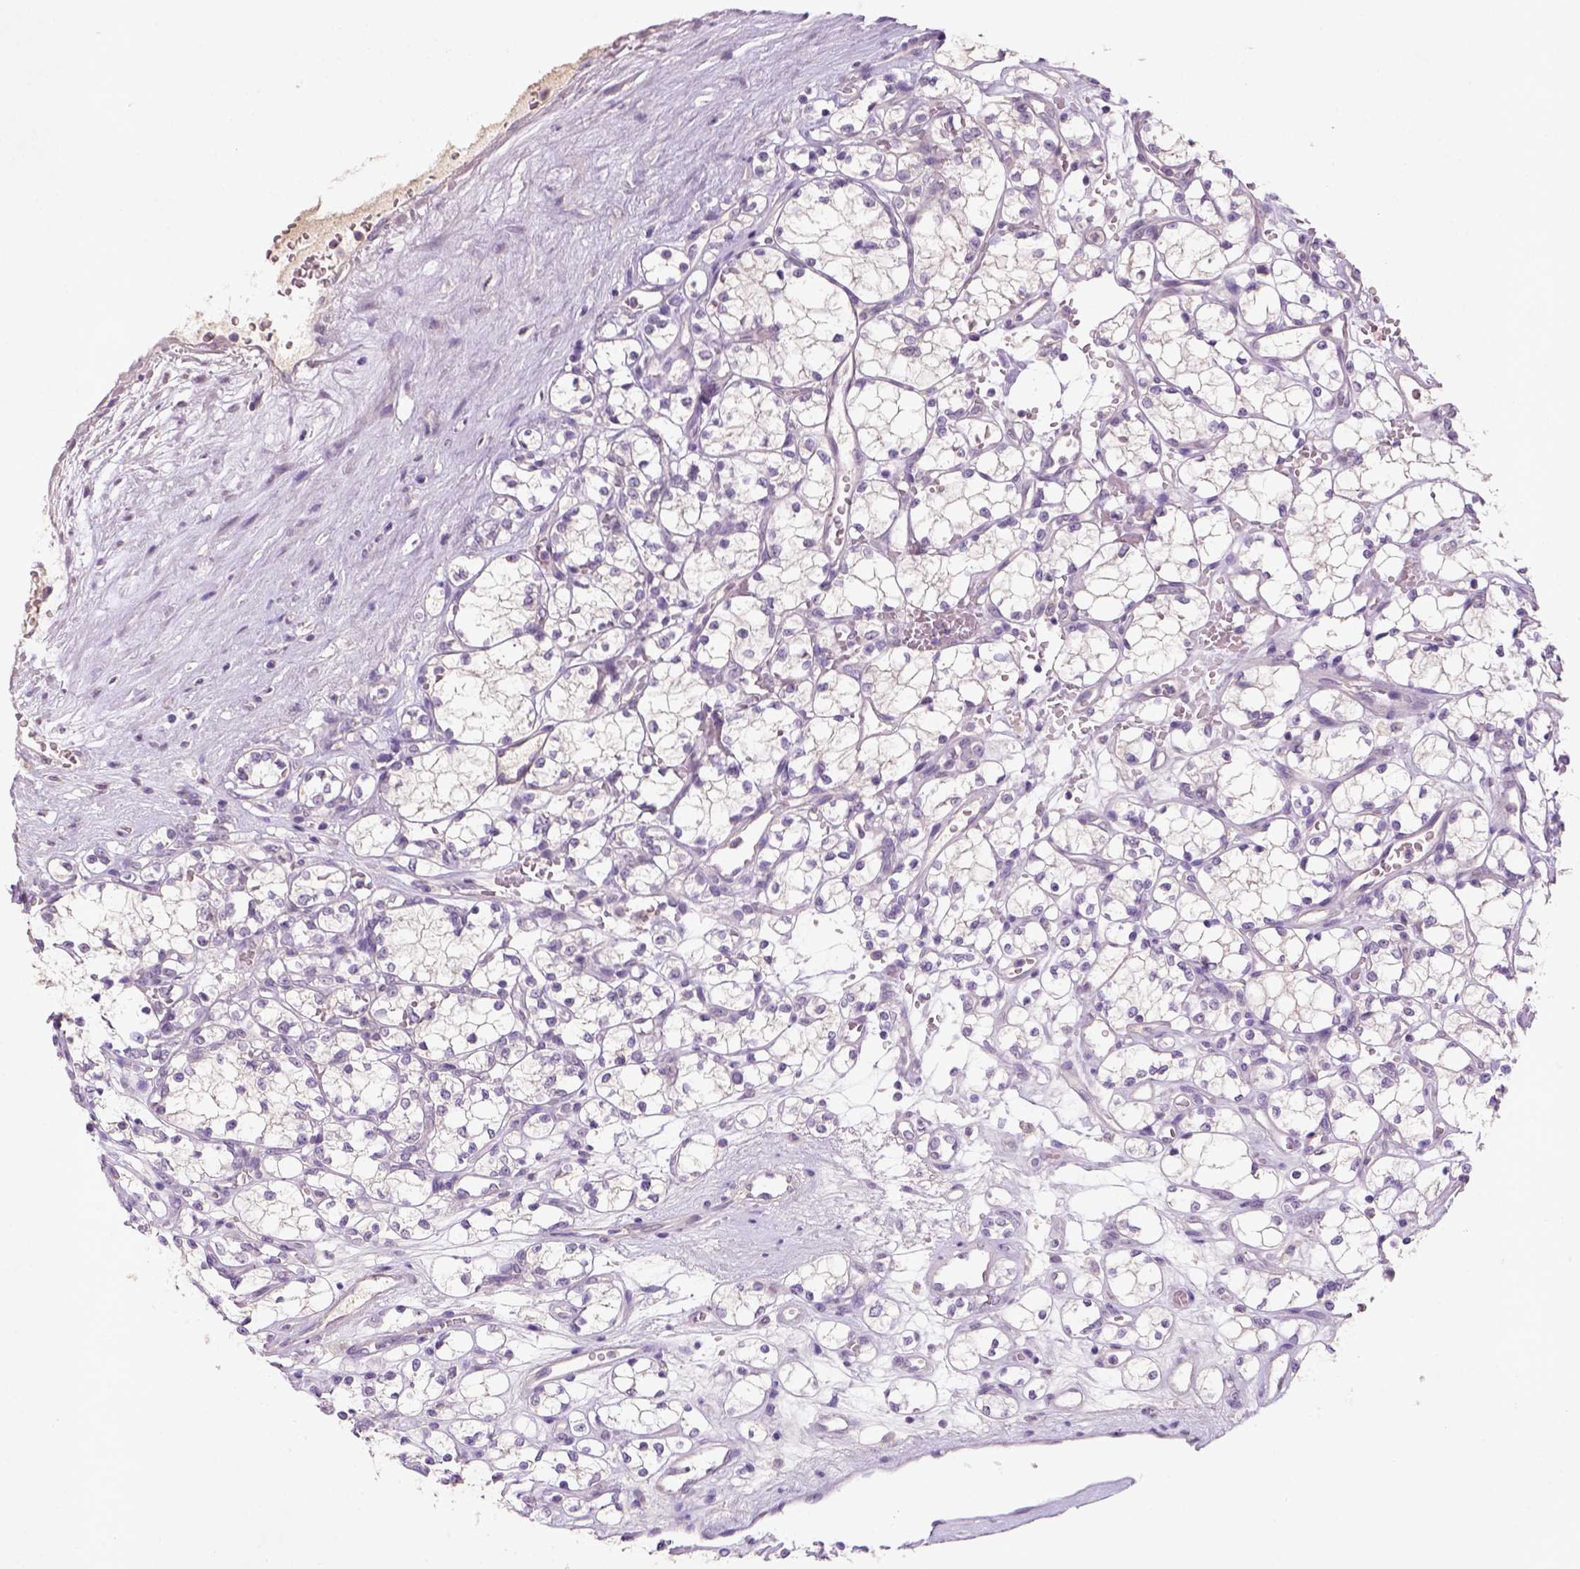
{"staining": {"intensity": "negative", "quantity": "none", "location": "none"}, "tissue": "renal cancer", "cell_type": "Tumor cells", "image_type": "cancer", "snomed": [{"axis": "morphology", "description": "Adenocarcinoma, NOS"}, {"axis": "topography", "description": "Kidney"}], "caption": "Photomicrograph shows no protein positivity in tumor cells of renal cancer tissue. Brightfield microscopy of immunohistochemistry (IHC) stained with DAB (brown) and hematoxylin (blue), captured at high magnification.", "gene": "NLGN2", "patient": {"sex": "female", "age": 69}}